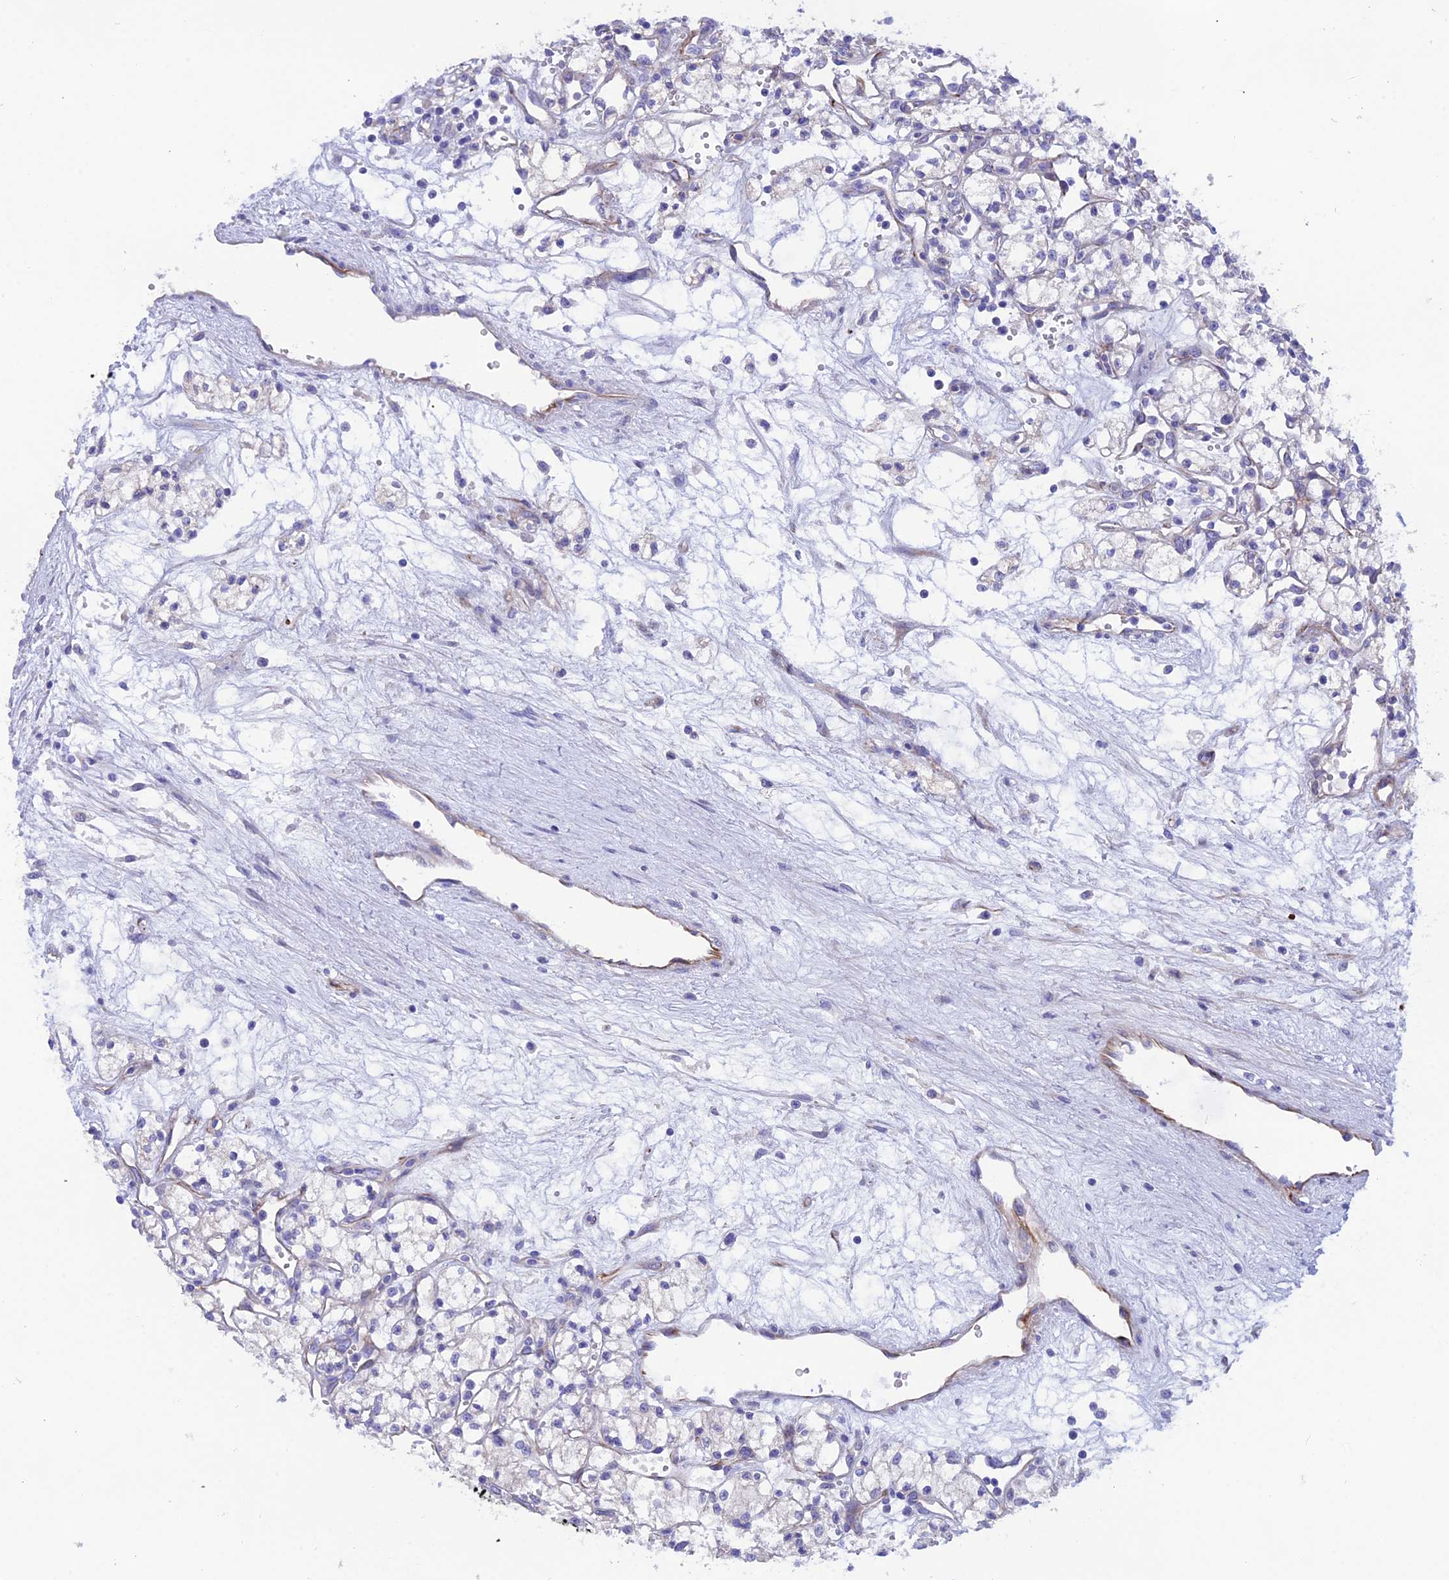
{"staining": {"intensity": "negative", "quantity": "none", "location": "none"}, "tissue": "renal cancer", "cell_type": "Tumor cells", "image_type": "cancer", "snomed": [{"axis": "morphology", "description": "Adenocarcinoma, NOS"}, {"axis": "topography", "description": "Kidney"}], "caption": "This histopathology image is of adenocarcinoma (renal) stained with immunohistochemistry to label a protein in brown with the nuclei are counter-stained blue. There is no staining in tumor cells.", "gene": "TMEM138", "patient": {"sex": "male", "age": 59}}